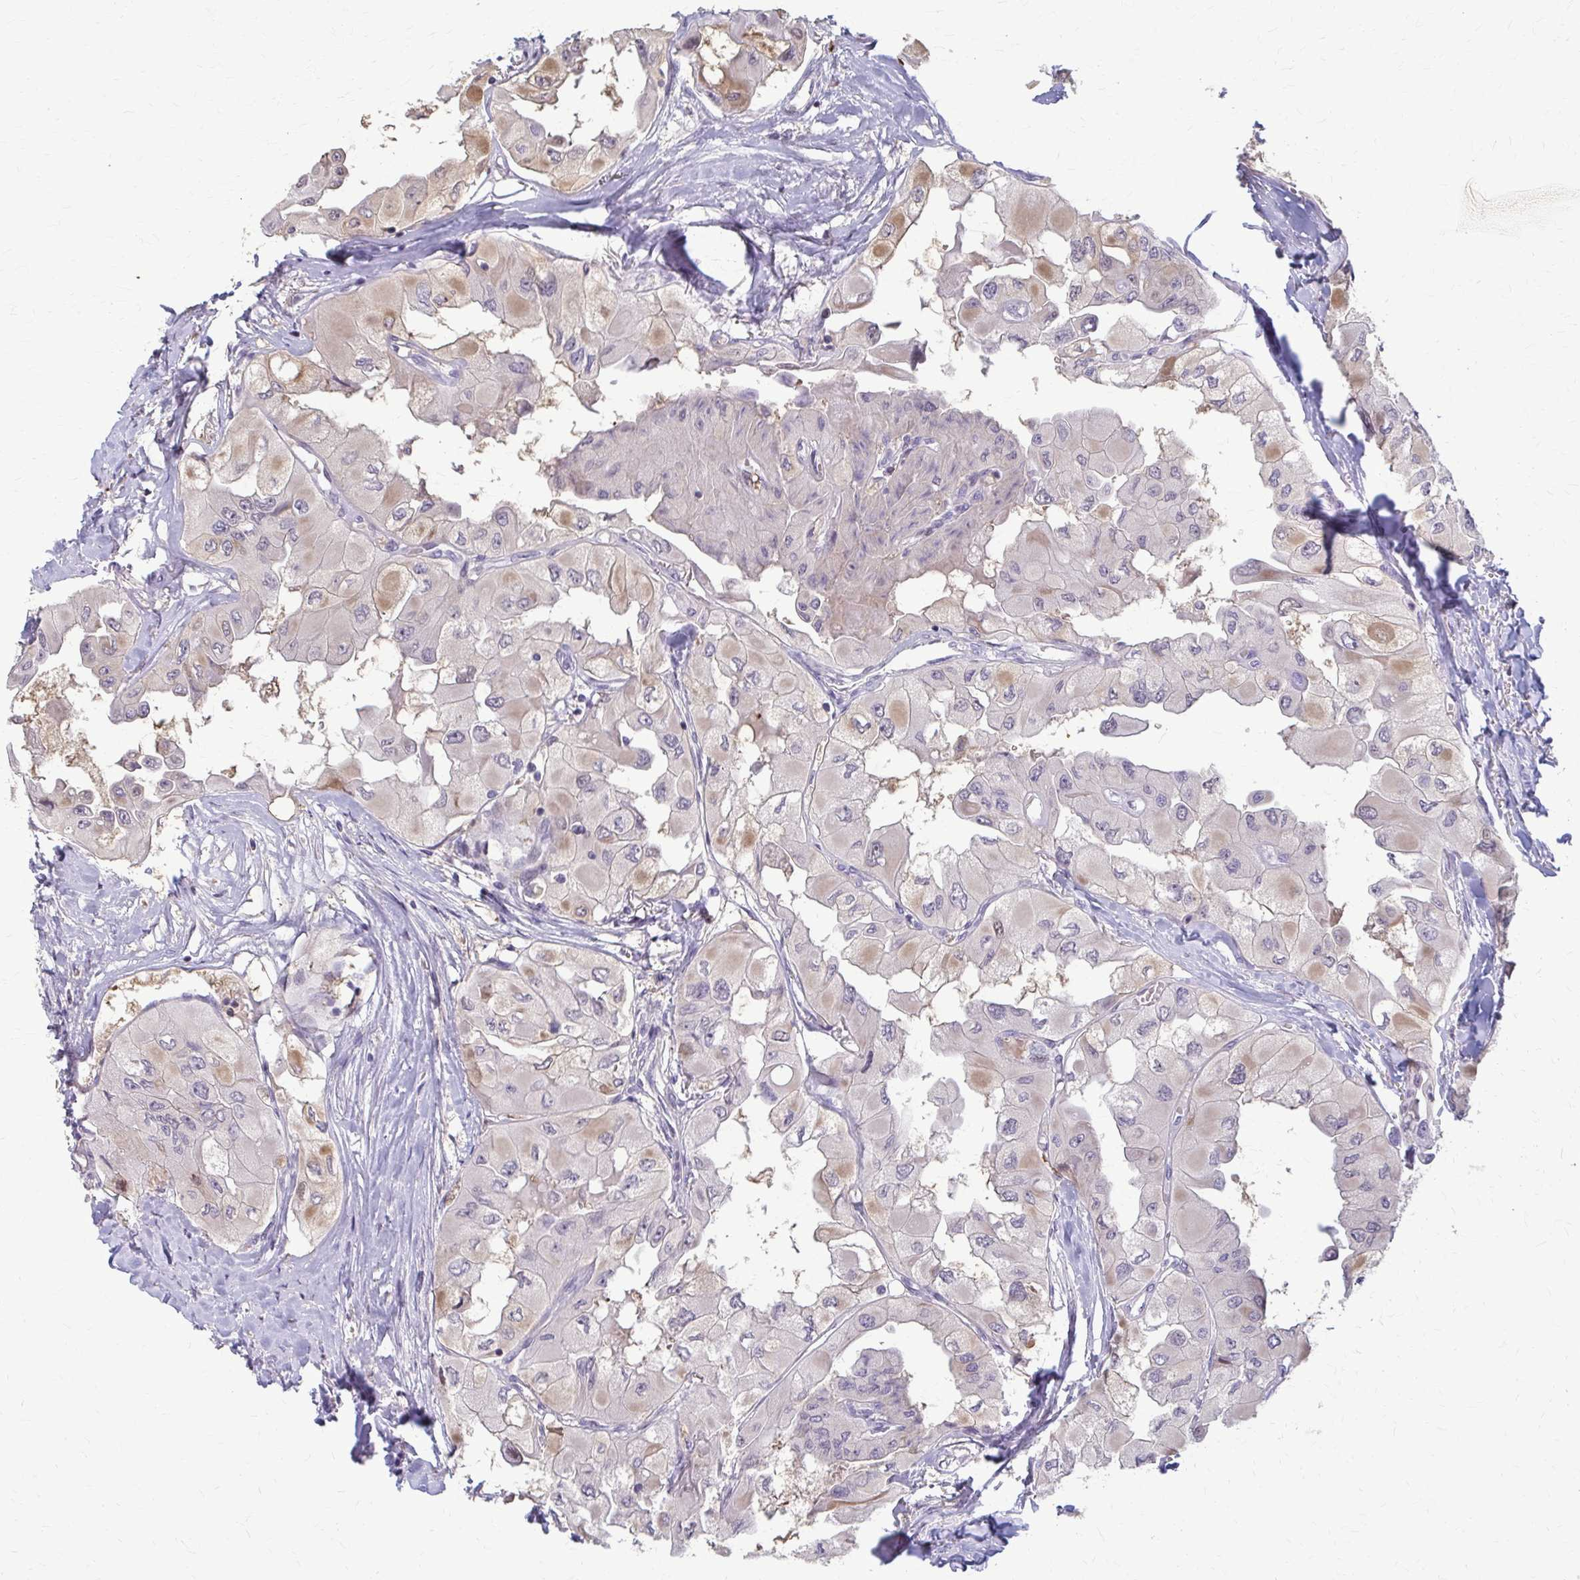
{"staining": {"intensity": "moderate", "quantity": "<25%", "location": "cytoplasmic/membranous"}, "tissue": "thyroid cancer", "cell_type": "Tumor cells", "image_type": "cancer", "snomed": [{"axis": "morphology", "description": "Normal tissue, NOS"}, {"axis": "morphology", "description": "Papillary adenocarcinoma, NOS"}, {"axis": "topography", "description": "Thyroid gland"}], "caption": "Human thyroid papillary adenocarcinoma stained with a brown dye displays moderate cytoplasmic/membranous positive positivity in about <25% of tumor cells.", "gene": "ZNF34", "patient": {"sex": "female", "age": 59}}